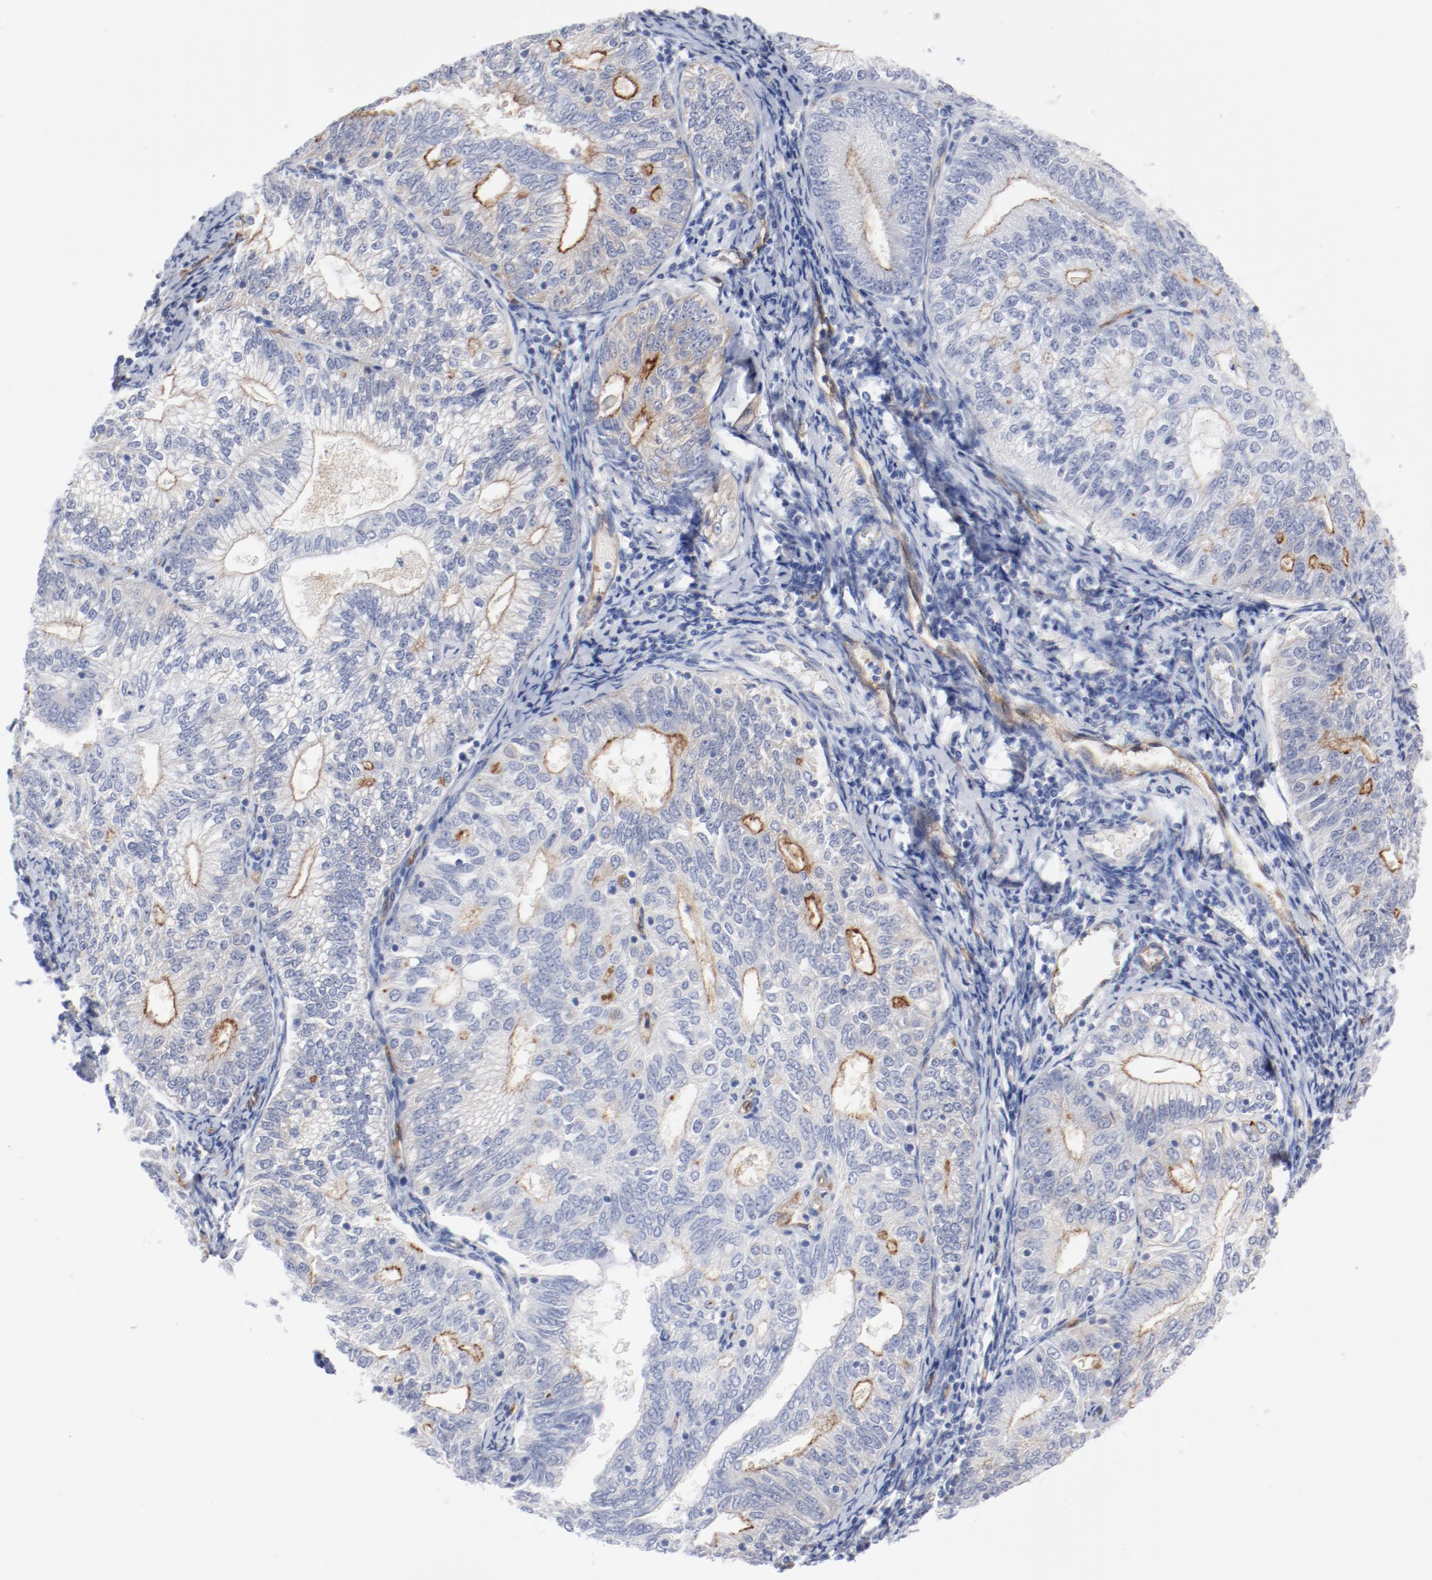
{"staining": {"intensity": "moderate", "quantity": "25%-75%", "location": "cytoplasmic/membranous"}, "tissue": "endometrial cancer", "cell_type": "Tumor cells", "image_type": "cancer", "snomed": [{"axis": "morphology", "description": "Adenocarcinoma, NOS"}, {"axis": "topography", "description": "Endometrium"}], "caption": "Immunohistochemistry (IHC) of endometrial cancer (adenocarcinoma) reveals medium levels of moderate cytoplasmic/membranous positivity in about 25%-75% of tumor cells.", "gene": "SHANK3", "patient": {"sex": "female", "age": 69}}